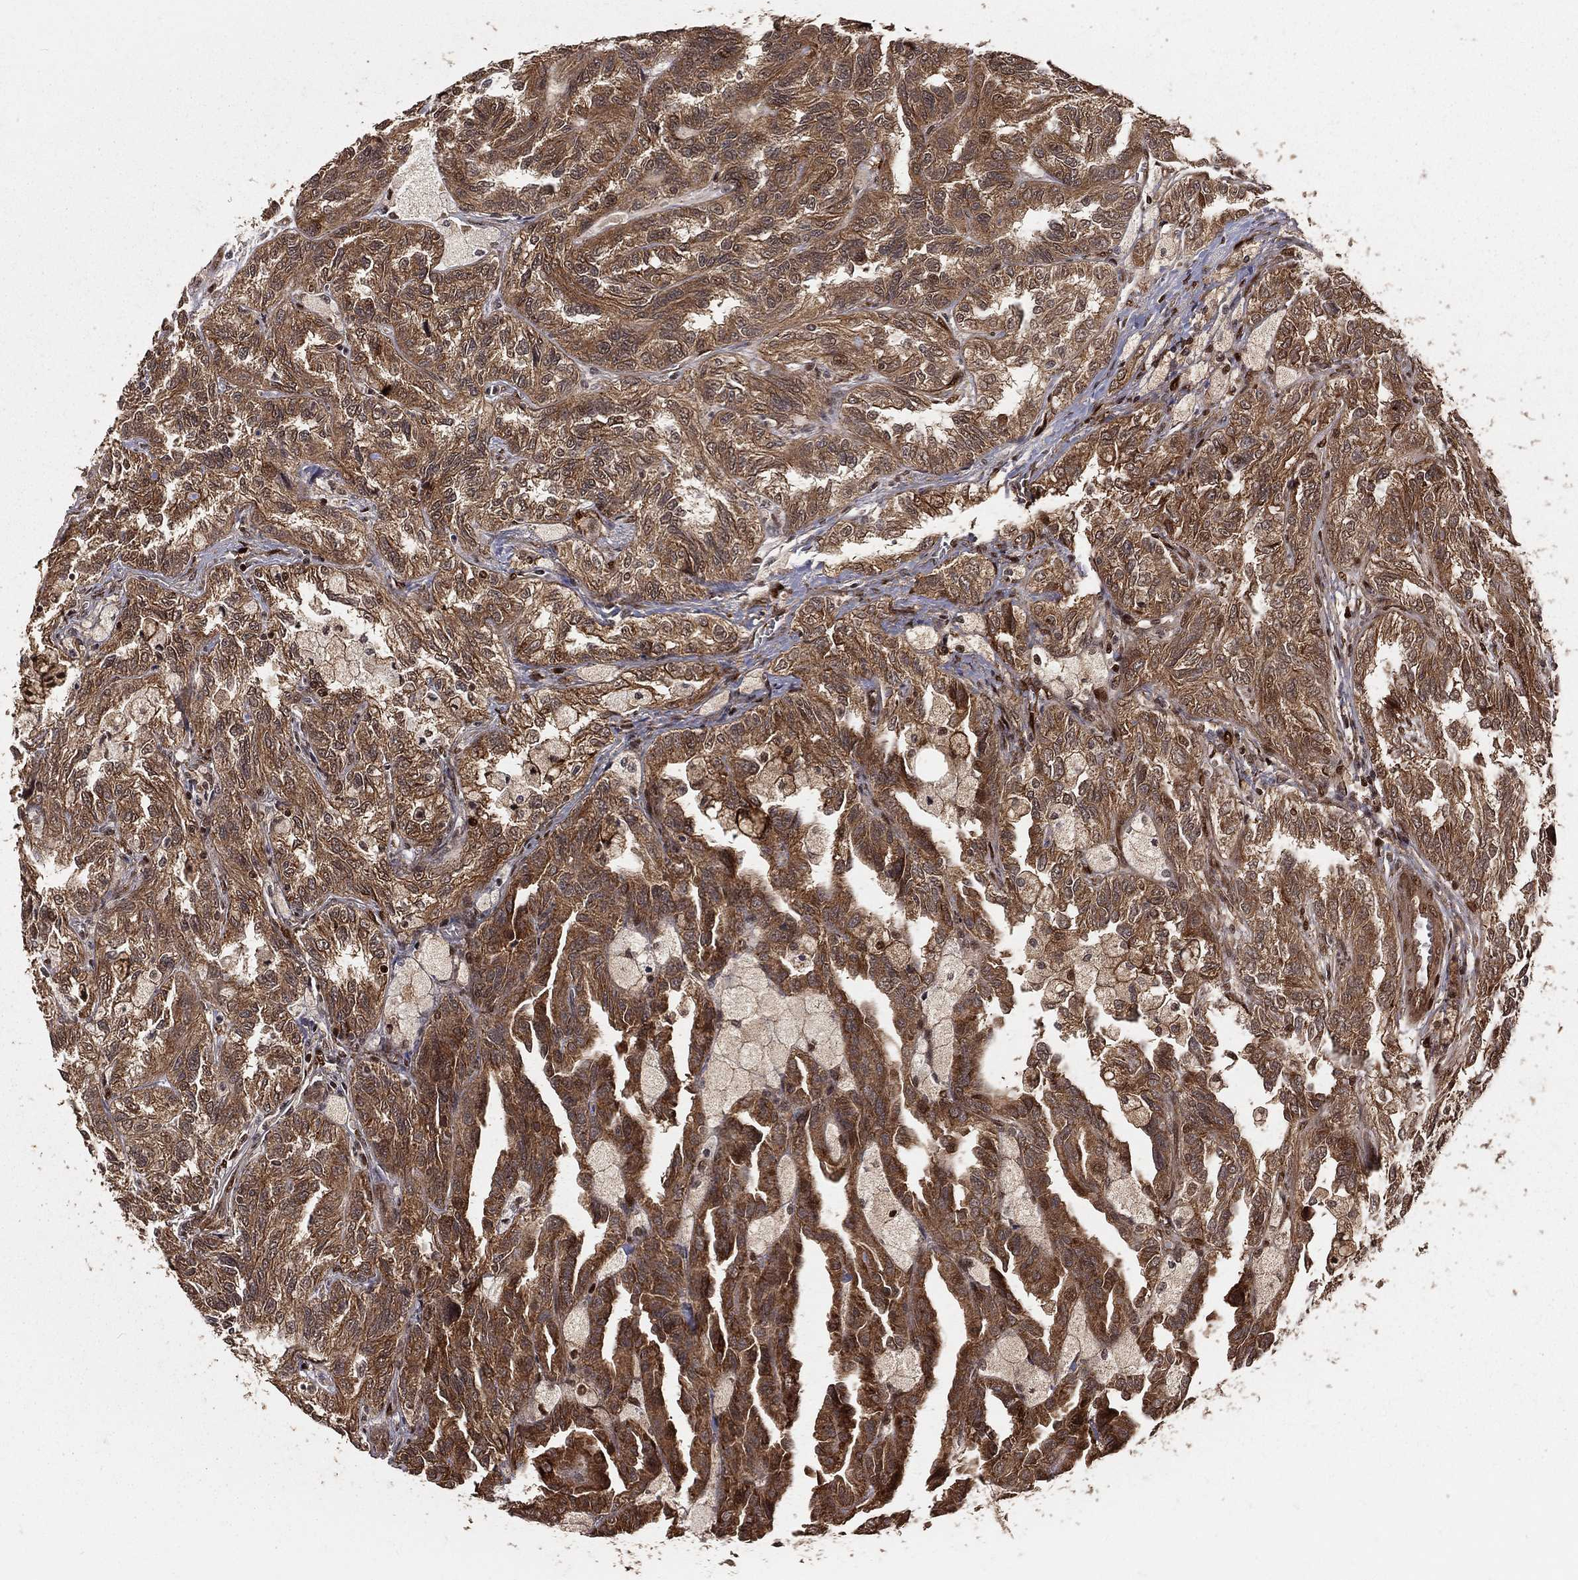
{"staining": {"intensity": "moderate", "quantity": ">75%", "location": "cytoplasmic/membranous"}, "tissue": "renal cancer", "cell_type": "Tumor cells", "image_type": "cancer", "snomed": [{"axis": "morphology", "description": "Adenocarcinoma, NOS"}, {"axis": "topography", "description": "Kidney"}], "caption": "Immunohistochemical staining of renal adenocarcinoma reveals medium levels of moderate cytoplasmic/membranous protein staining in about >75% of tumor cells.", "gene": "MAPK1", "patient": {"sex": "male", "age": 79}}